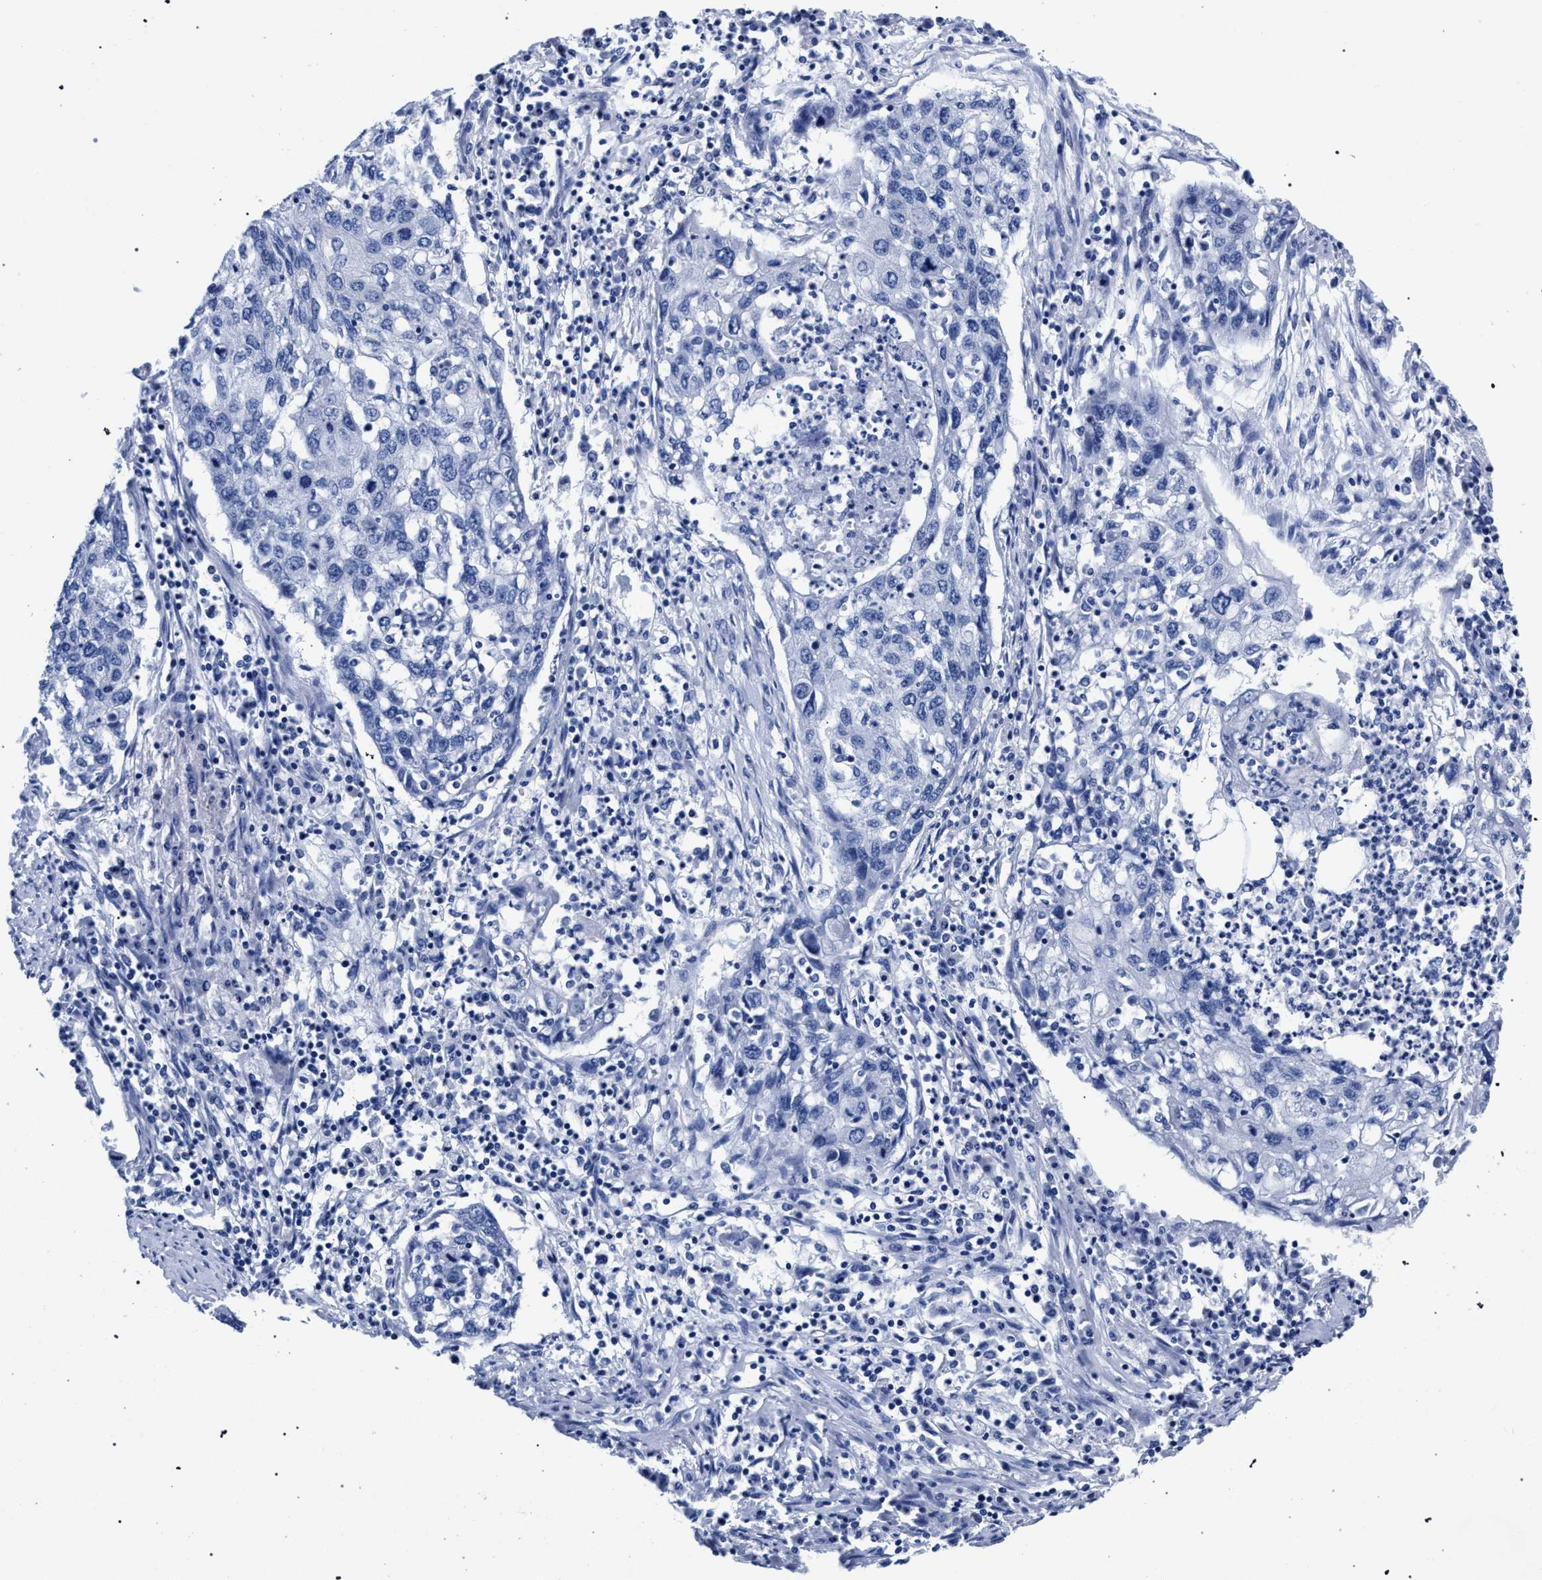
{"staining": {"intensity": "negative", "quantity": "none", "location": "none"}, "tissue": "lung cancer", "cell_type": "Tumor cells", "image_type": "cancer", "snomed": [{"axis": "morphology", "description": "Squamous cell carcinoma, NOS"}, {"axis": "topography", "description": "Lung"}], "caption": "Immunohistochemistry image of neoplastic tissue: human lung squamous cell carcinoma stained with DAB exhibits no significant protein positivity in tumor cells.", "gene": "AKAP4", "patient": {"sex": "female", "age": 63}}